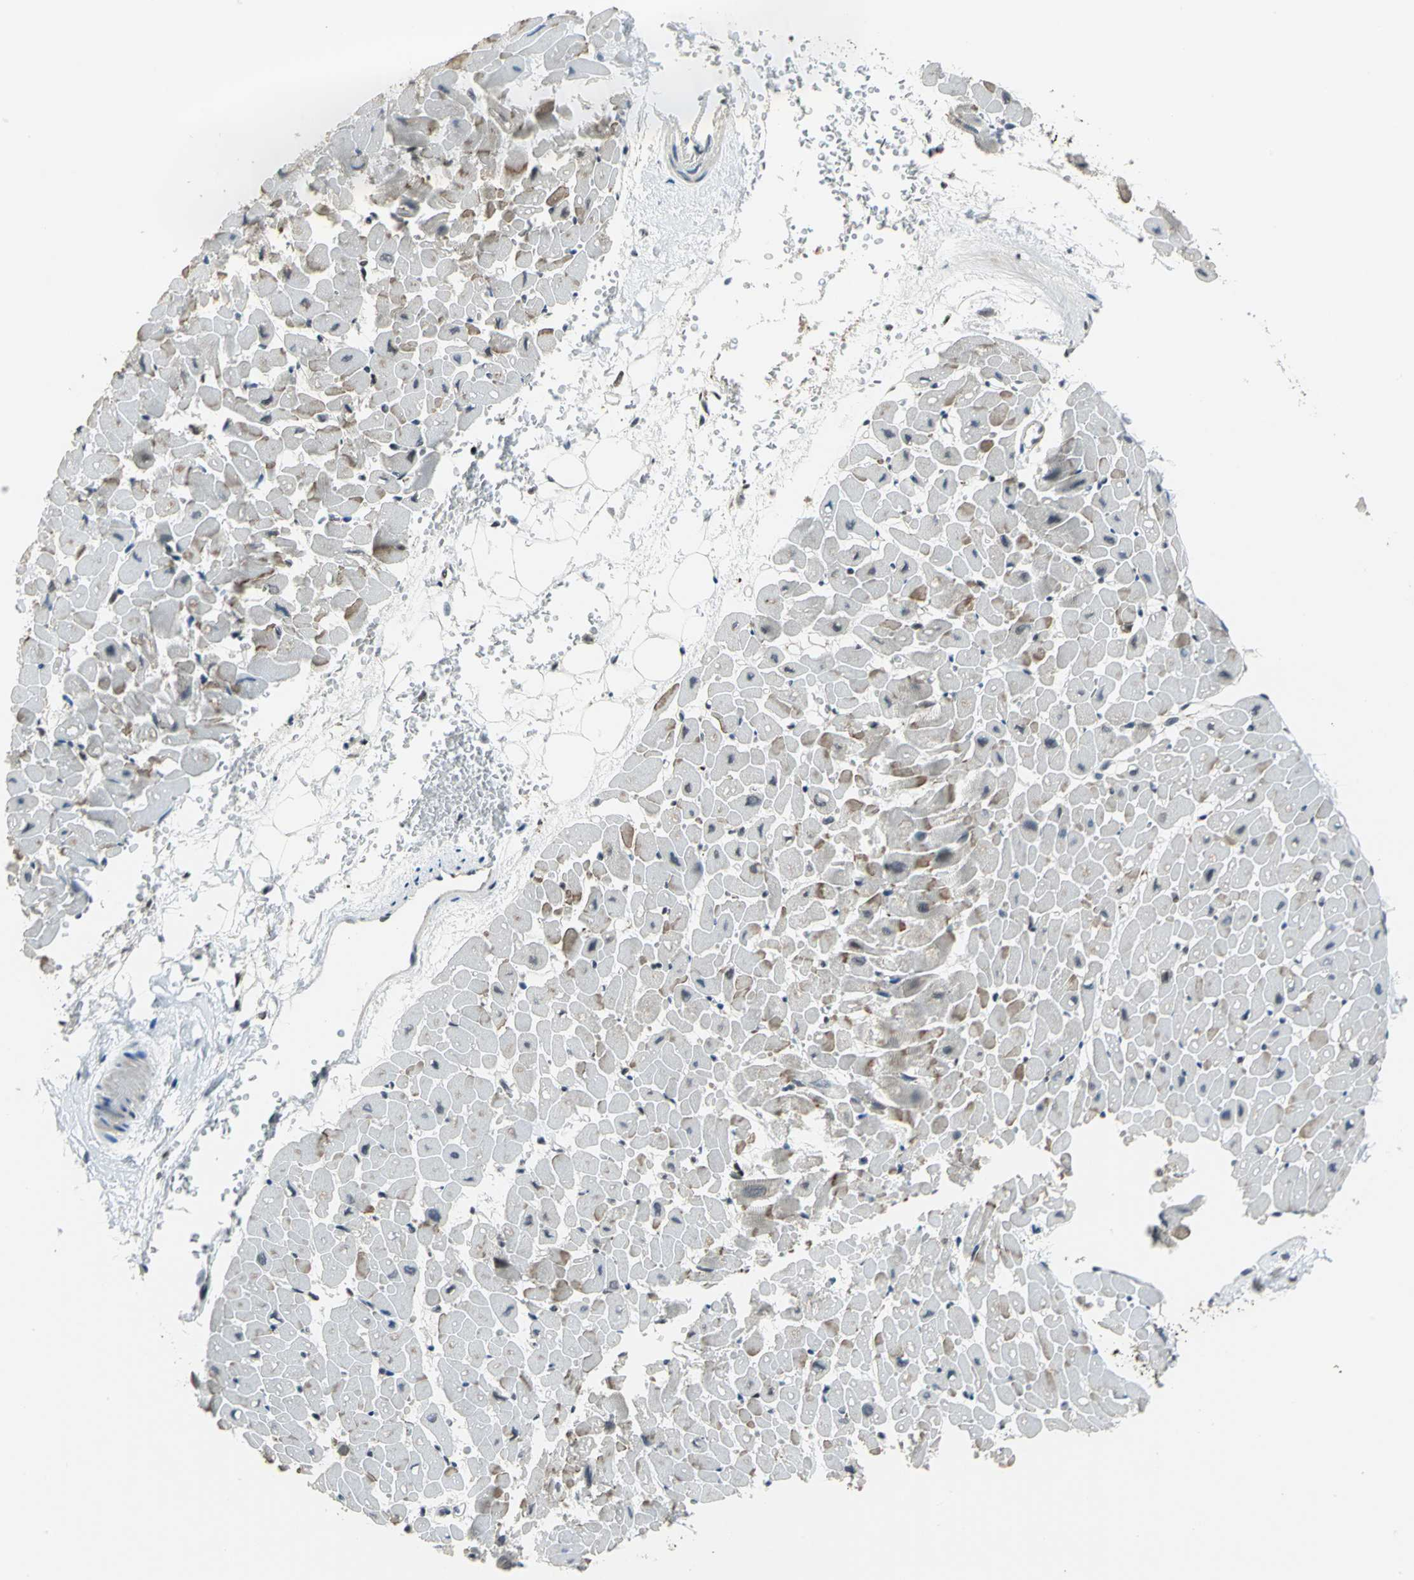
{"staining": {"intensity": "moderate", "quantity": "25%-75%", "location": "cytoplasmic/membranous"}, "tissue": "heart muscle", "cell_type": "Cardiomyocytes", "image_type": "normal", "snomed": [{"axis": "morphology", "description": "Normal tissue, NOS"}, {"axis": "topography", "description": "Heart"}], "caption": "Immunohistochemistry (IHC) photomicrograph of benign heart muscle: human heart muscle stained using immunohistochemistry (IHC) shows medium levels of moderate protein expression localized specifically in the cytoplasmic/membranous of cardiomyocytes, appearing as a cytoplasmic/membranous brown color.", "gene": "ELF2", "patient": {"sex": "male", "age": 45}}